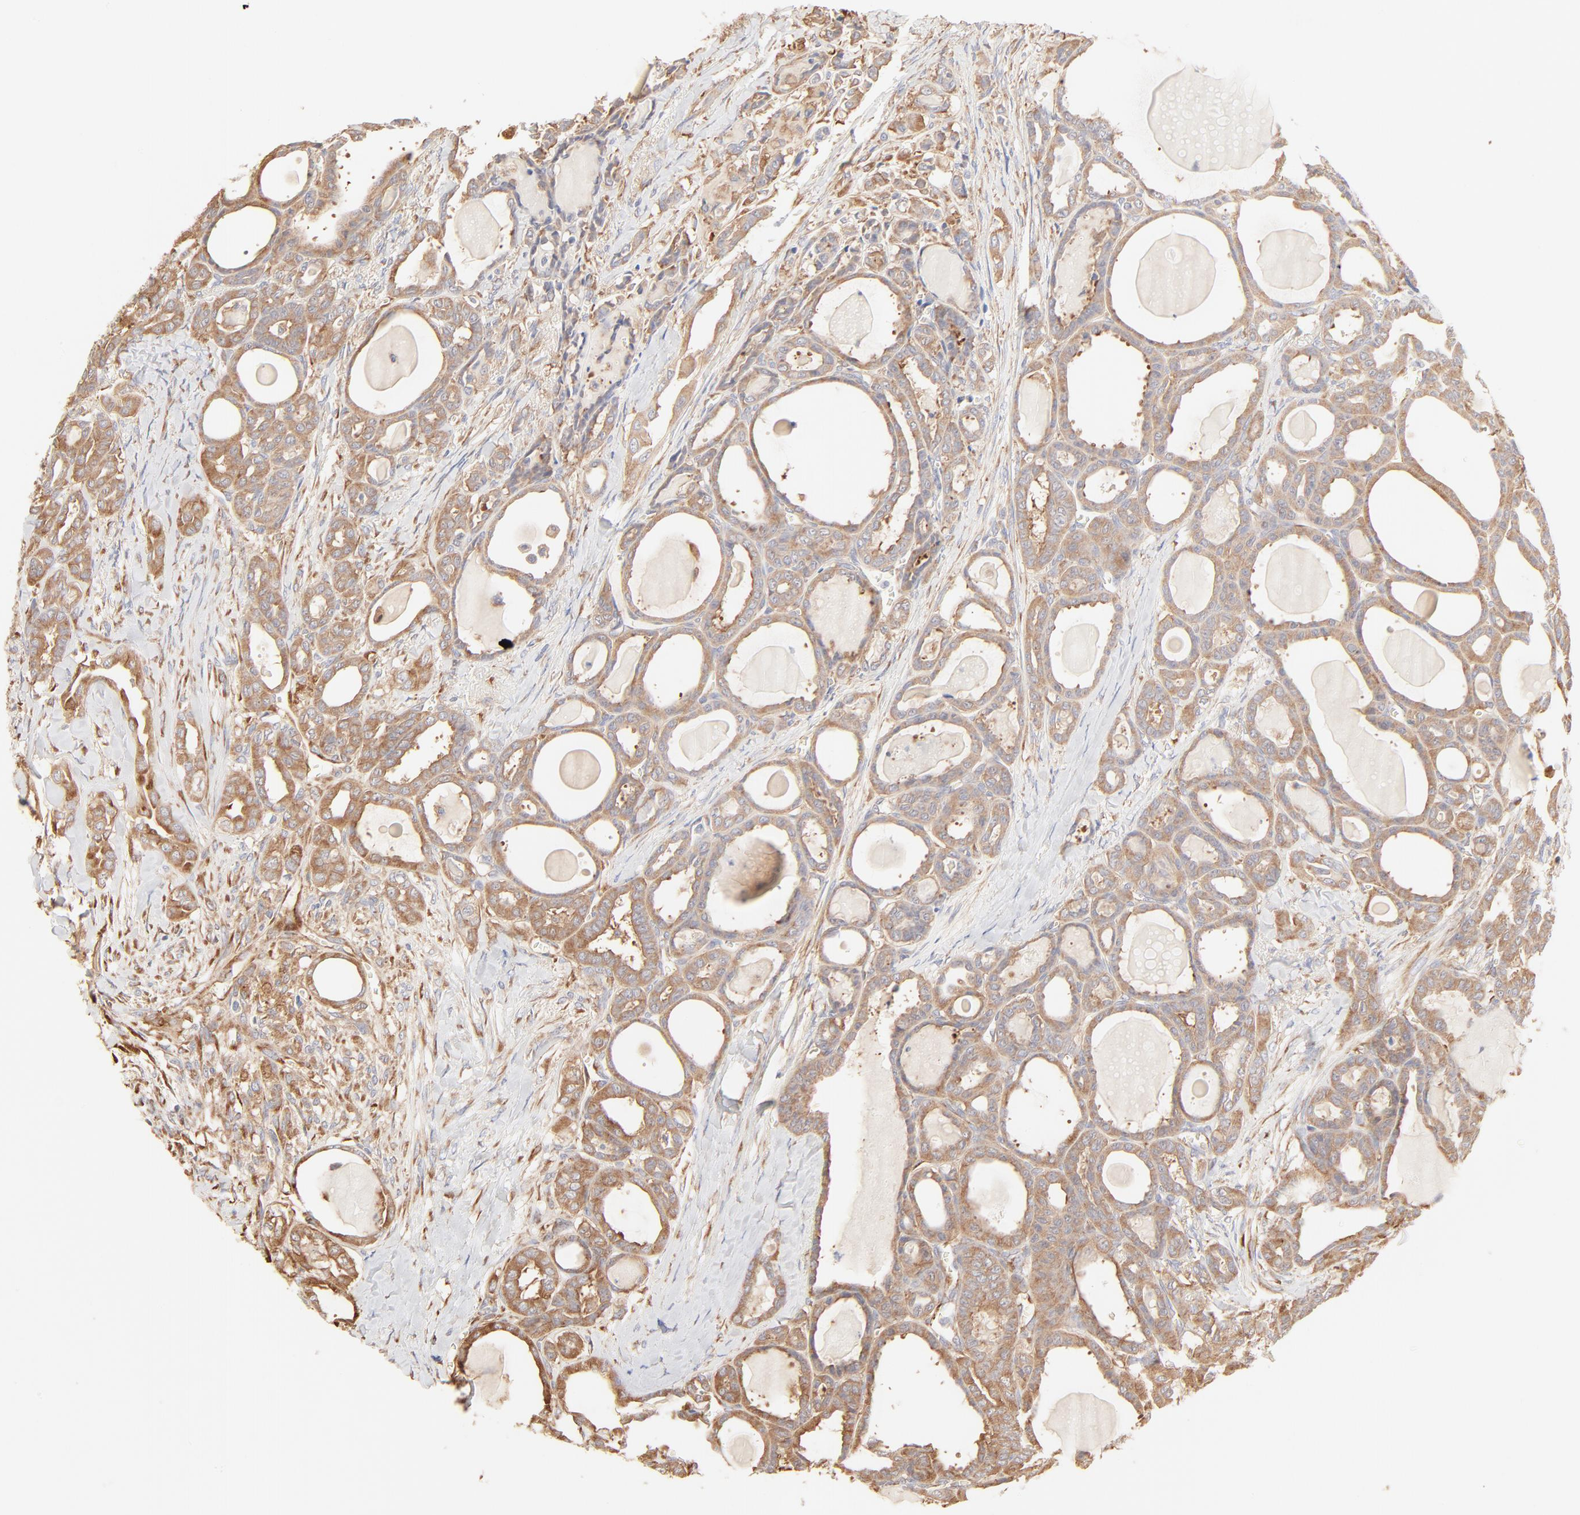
{"staining": {"intensity": "weak", "quantity": ">75%", "location": "cytoplasmic/membranous"}, "tissue": "thyroid cancer", "cell_type": "Tumor cells", "image_type": "cancer", "snomed": [{"axis": "morphology", "description": "Carcinoma, NOS"}, {"axis": "topography", "description": "Thyroid gland"}], "caption": "Immunohistochemistry (IHC) photomicrograph of human carcinoma (thyroid) stained for a protein (brown), which exhibits low levels of weak cytoplasmic/membranous staining in about >75% of tumor cells.", "gene": "RPS20", "patient": {"sex": "female", "age": 91}}